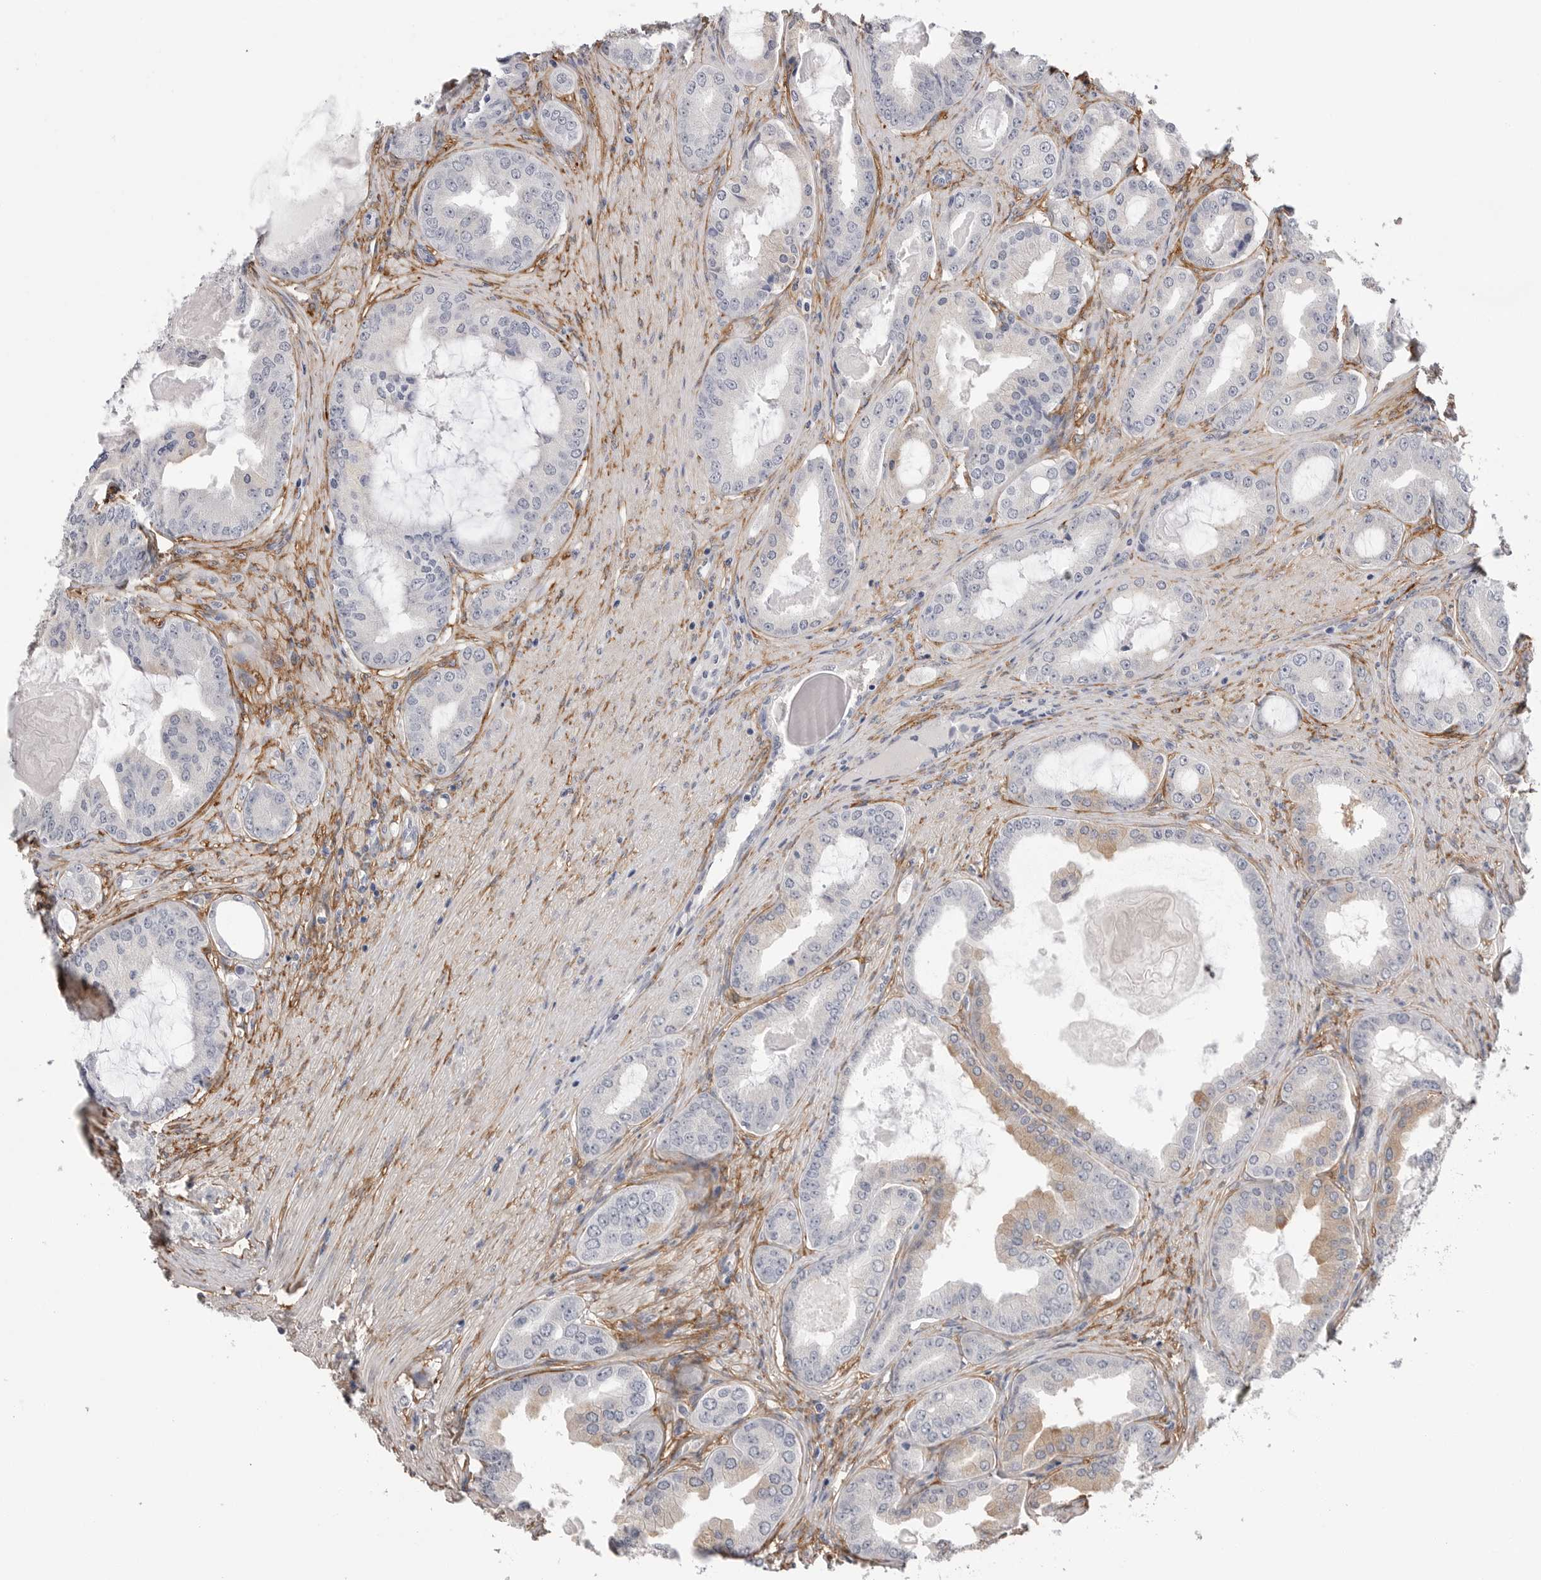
{"staining": {"intensity": "negative", "quantity": "none", "location": "none"}, "tissue": "prostate cancer", "cell_type": "Tumor cells", "image_type": "cancer", "snomed": [{"axis": "morphology", "description": "Adenocarcinoma, High grade"}, {"axis": "topography", "description": "Prostate"}], "caption": "The micrograph exhibits no significant positivity in tumor cells of high-grade adenocarcinoma (prostate). (DAB (3,3'-diaminobenzidine) IHC with hematoxylin counter stain).", "gene": "AKAP12", "patient": {"sex": "male", "age": 60}}